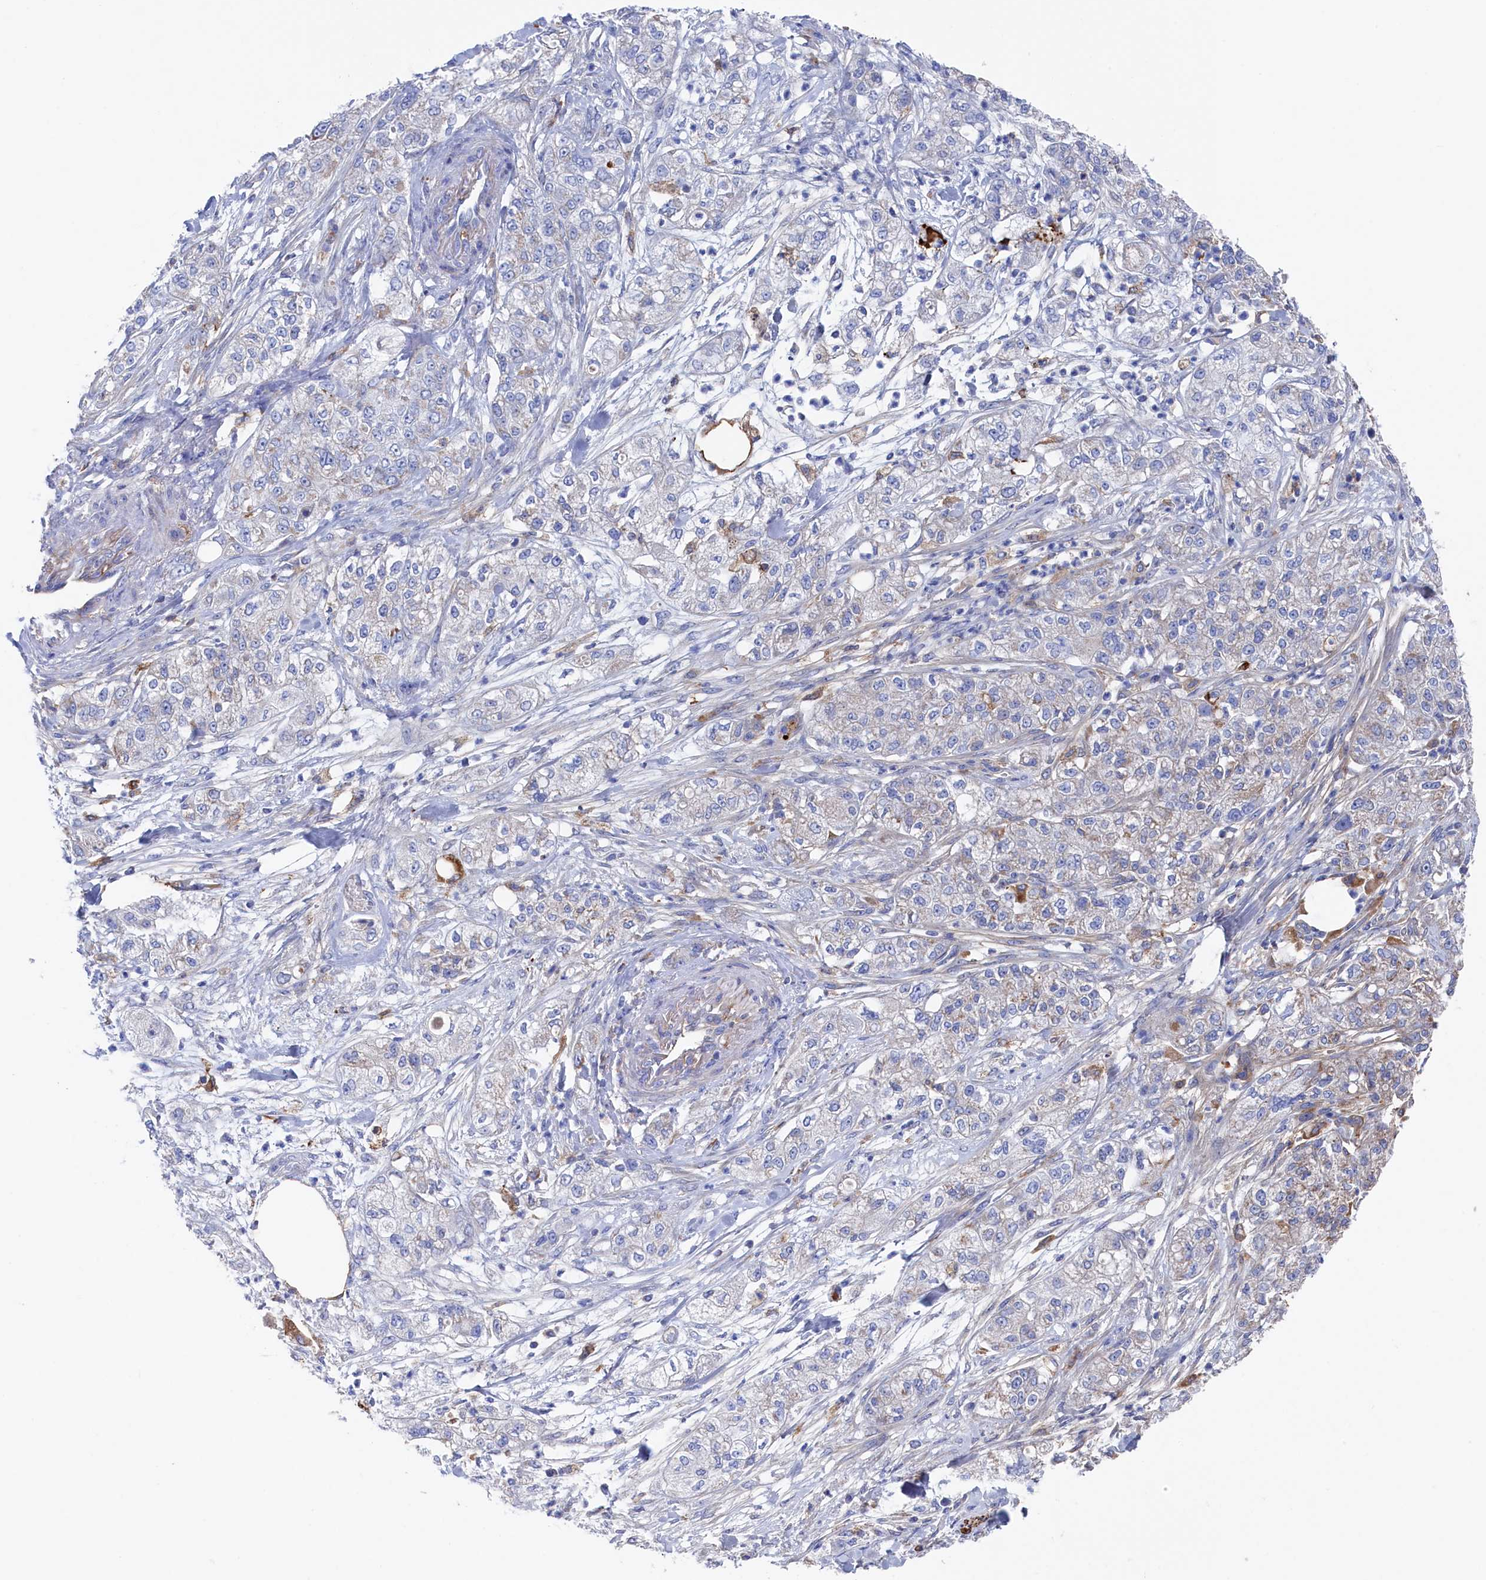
{"staining": {"intensity": "negative", "quantity": "none", "location": "none"}, "tissue": "pancreatic cancer", "cell_type": "Tumor cells", "image_type": "cancer", "snomed": [{"axis": "morphology", "description": "Adenocarcinoma, NOS"}, {"axis": "topography", "description": "Pancreas"}], "caption": "DAB (3,3'-diaminobenzidine) immunohistochemical staining of adenocarcinoma (pancreatic) shows no significant expression in tumor cells.", "gene": "C12orf73", "patient": {"sex": "female", "age": 78}}